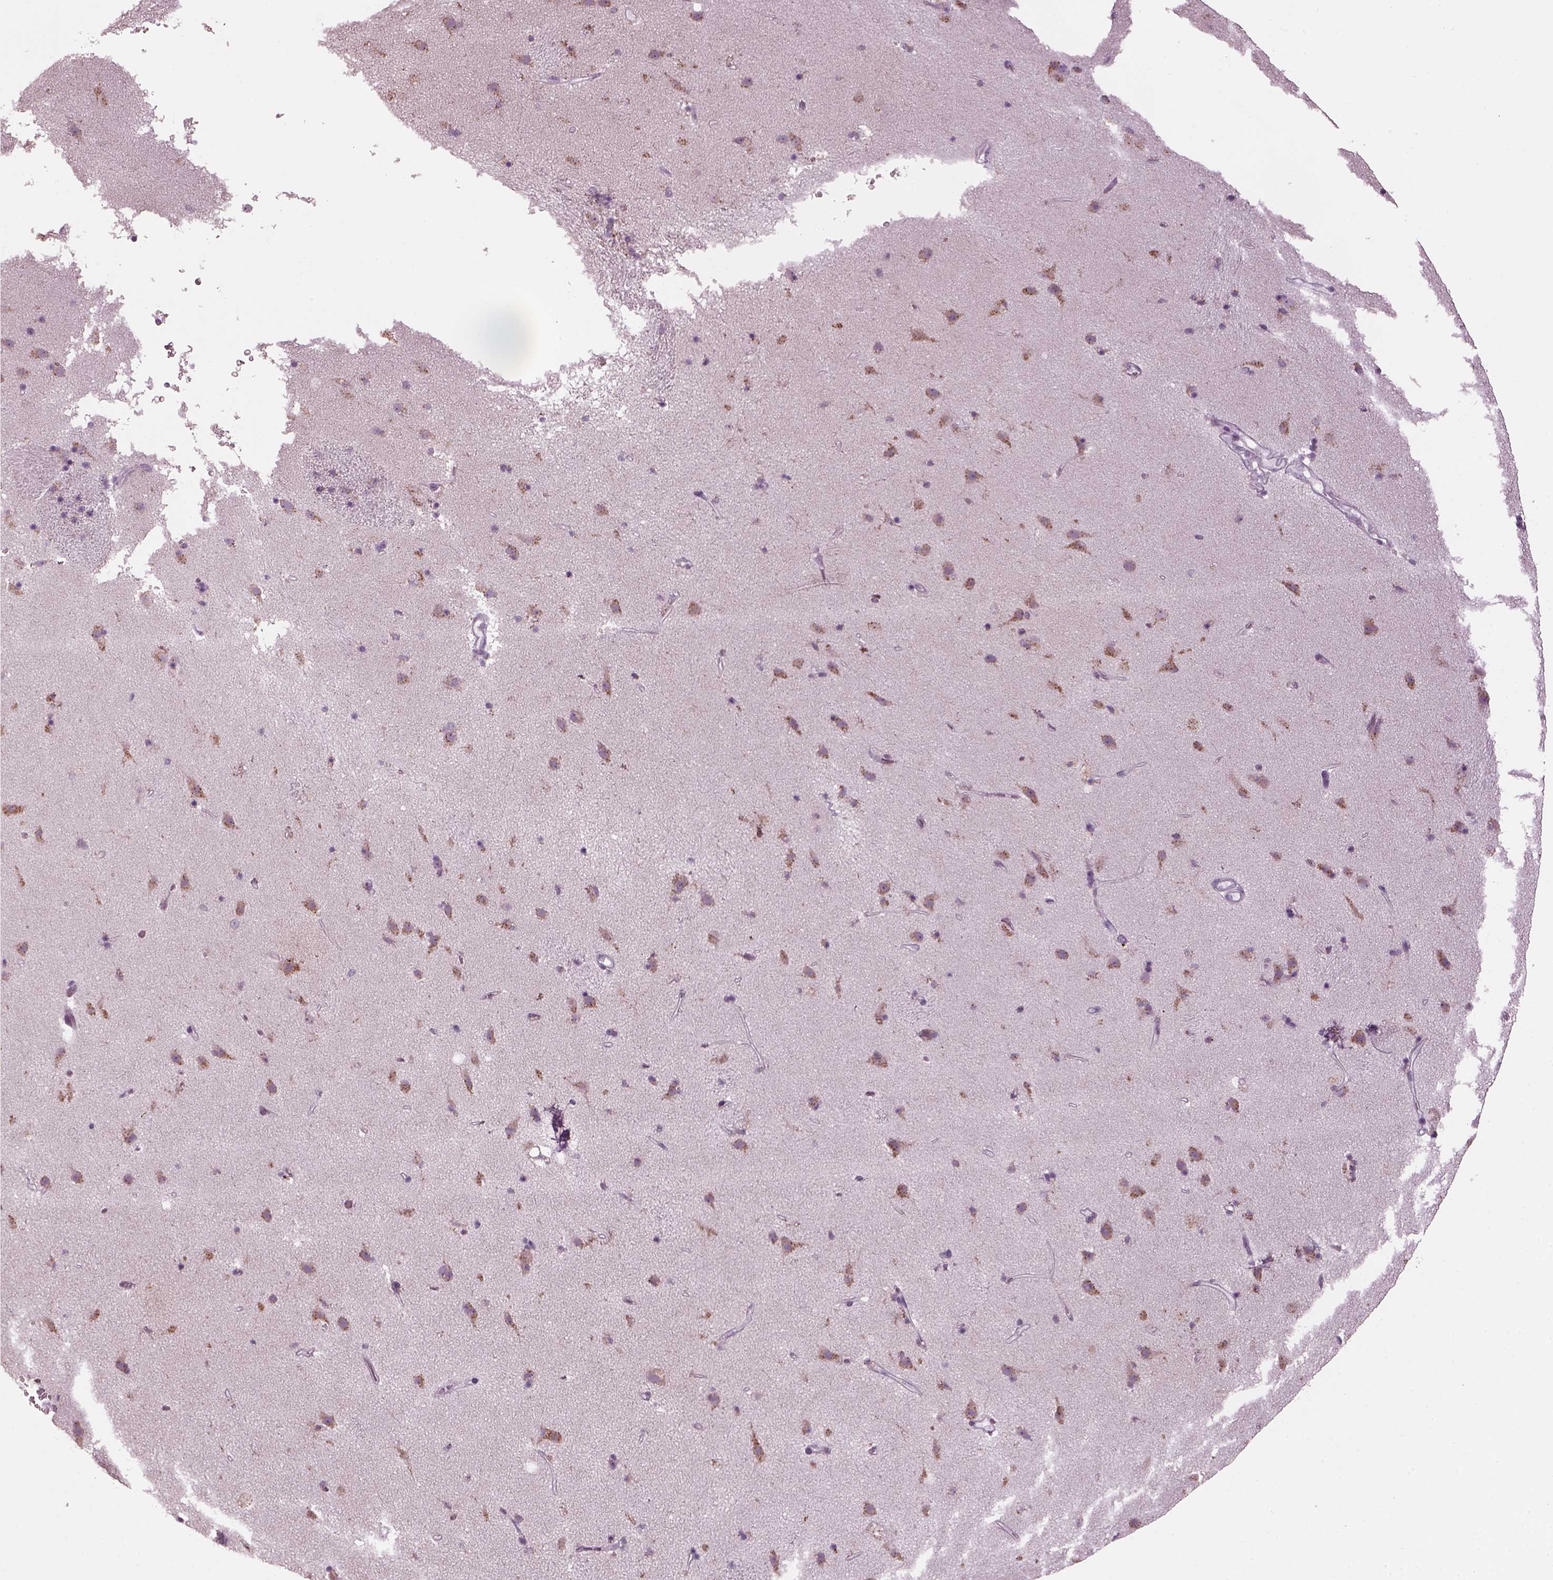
{"staining": {"intensity": "negative", "quantity": "none", "location": "none"}, "tissue": "caudate", "cell_type": "Glial cells", "image_type": "normal", "snomed": [{"axis": "morphology", "description": "Normal tissue, NOS"}, {"axis": "topography", "description": "Lateral ventricle wall"}], "caption": "This is an immunohistochemistry (IHC) photomicrograph of normal human caudate. There is no staining in glial cells.", "gene": "TMEM231", "patient": {"sex": "female", "age": 71}}